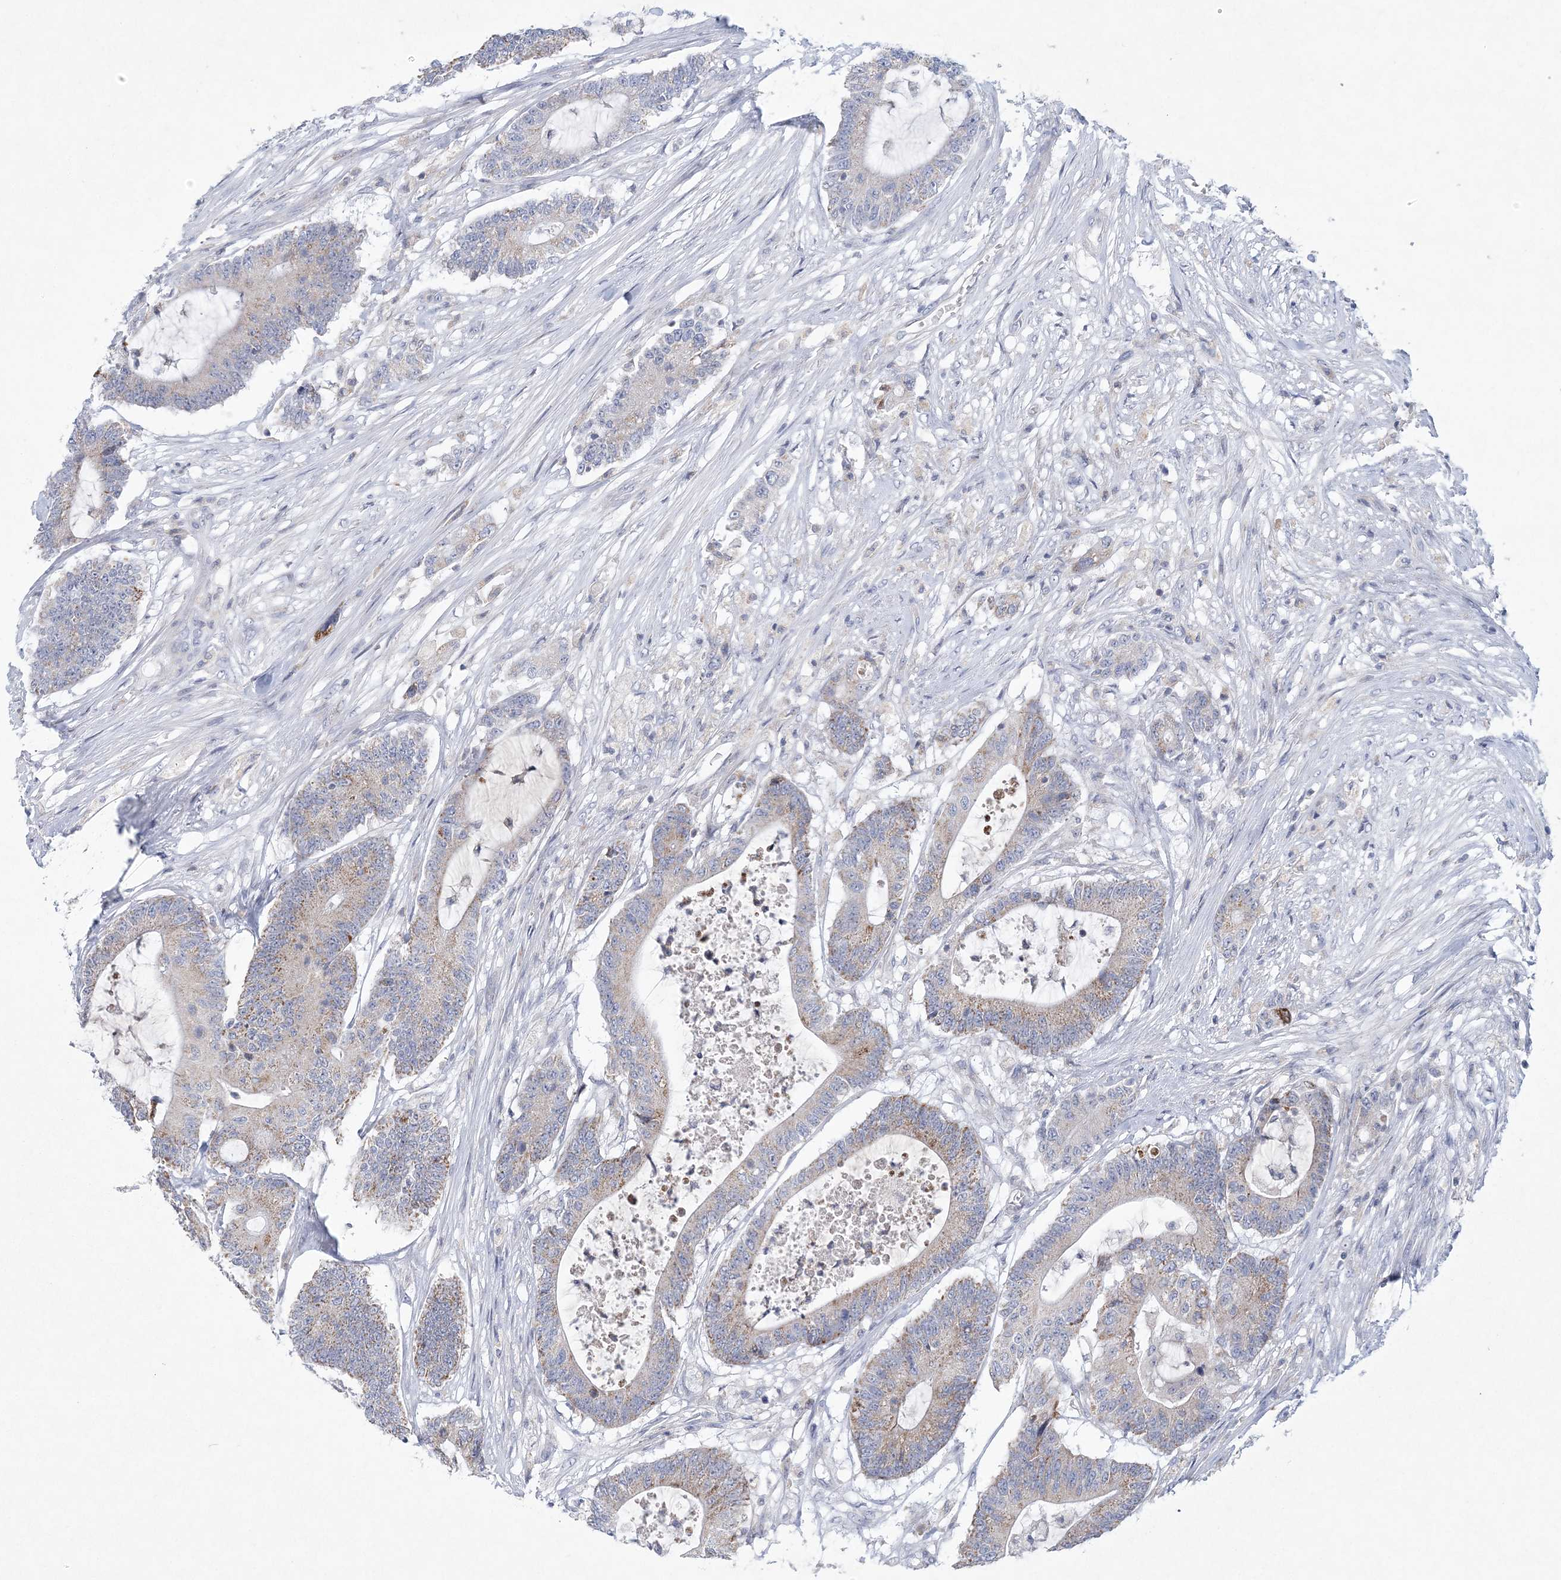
{"staining": {"intensity": "weak", "quantity": ">75%", "location": "cytoplasmic/membranous"}, "tissue": "colorectal cancer", "cell_type": "Tumor cells", "image_type": "cancer", "snomed": [{"axis": "morphology", "description": "Adenocarcinoma, NOS"}, {"axis": "topography", "description": "Colon"}], "caption": "The histopathology image reveals staining of colorectal cancer, revealing weak cytoplasmic/membranous protein staining (brown color) within tumor cells.", "gene": "NIPAL1", "patient": {"sex": "female", "age": 84}}